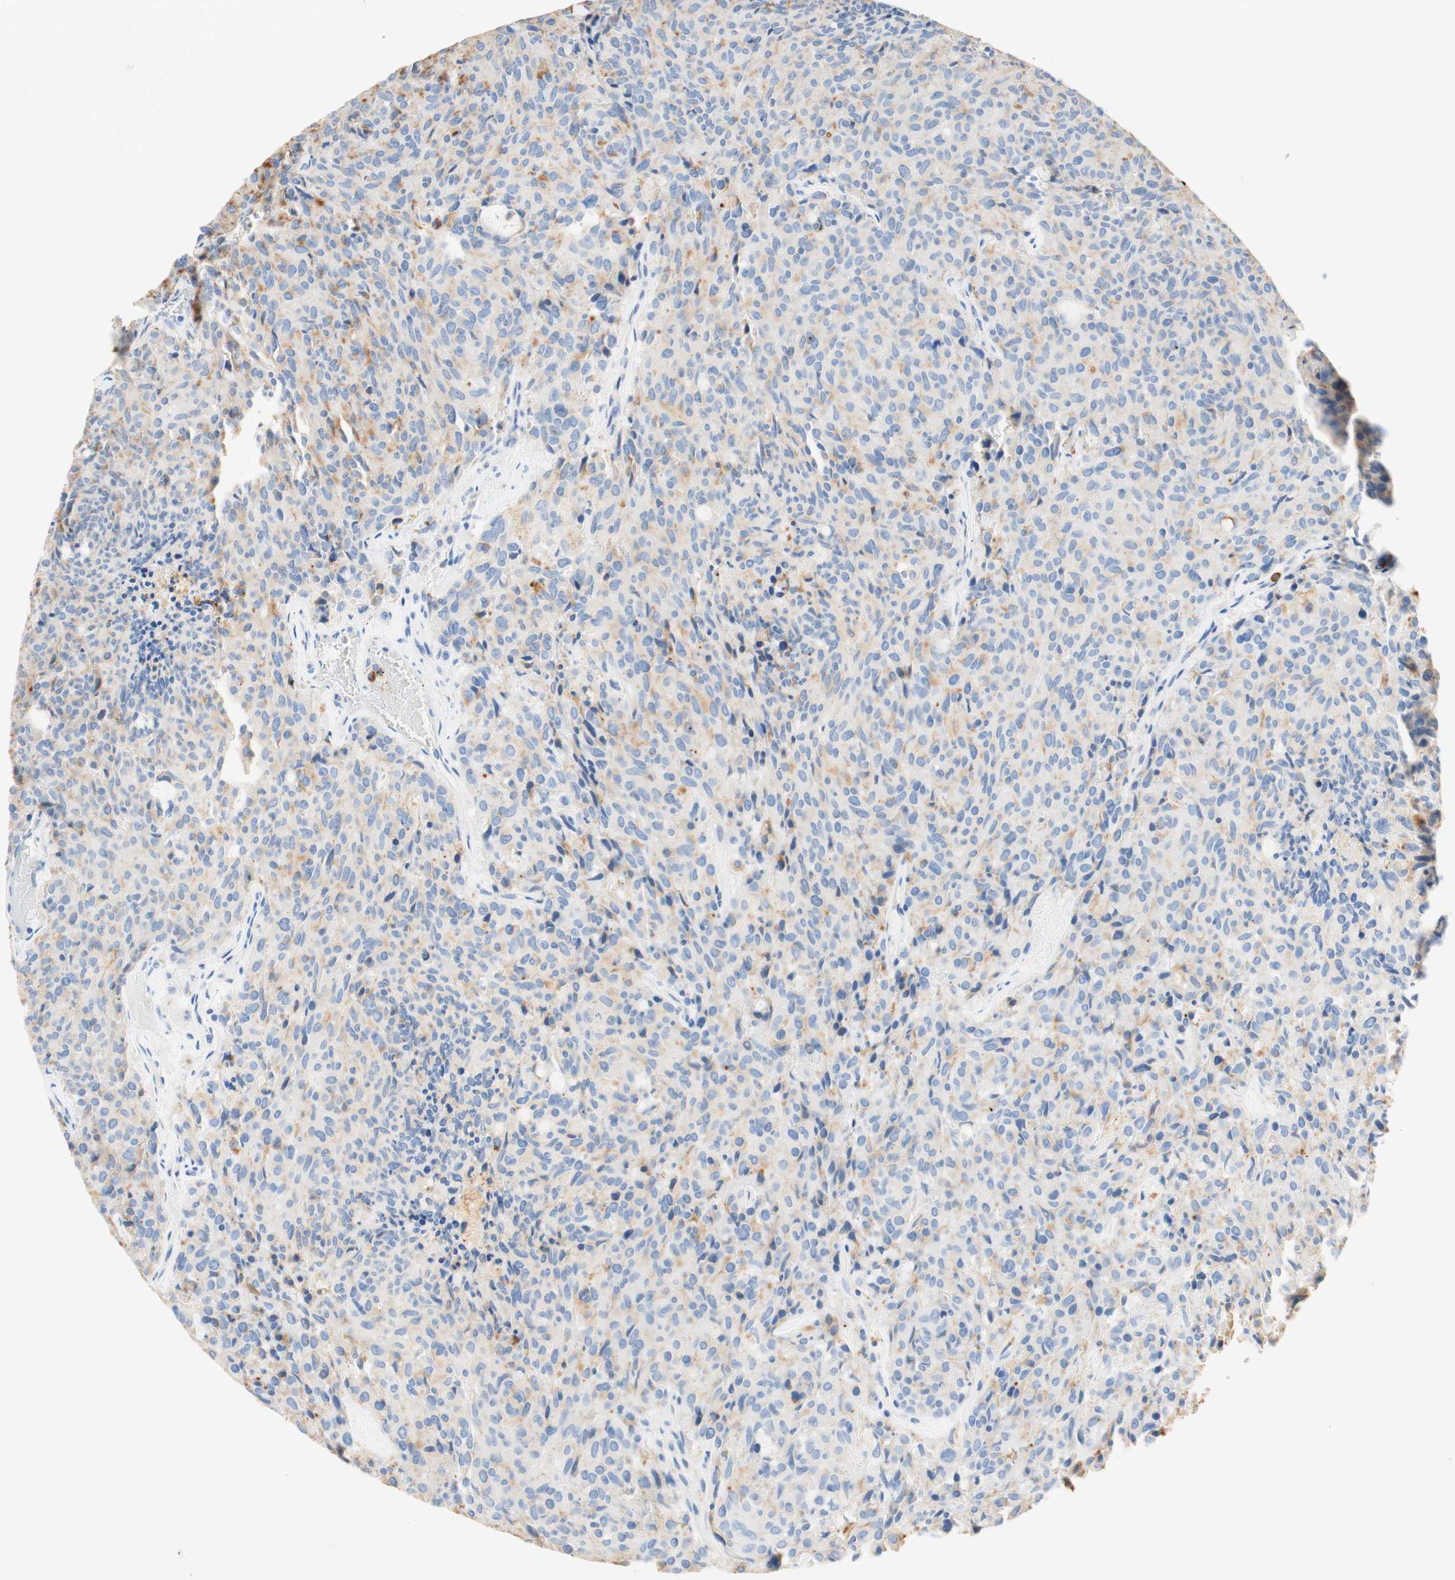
{"staining": {"intensity": "negative", "quantity": "none", "location": "none"}, "tissue": "carcinoid", "cell_type": "Tumor cells", "image_type": "cancer", "snomed": [{"axis": "morphology", "description": "Carcinoid, malignant, NOS"}, {"axis": "topography", "description": "Pancreas"}], "caption": "High power microscopy photomicrograph of an immunohistochemistry photomicrograph of carcinoid, revealing no significant expression in tumor cells. The staining was performed using DAB (3,3'-diaminobenzidine) to visualize the protein expression in brown, while the nuclei were stained in blue with hematoxylin (Magnification: 20x).", "gene": "CD63", "patient": {"sex": "female", "age": 54}}